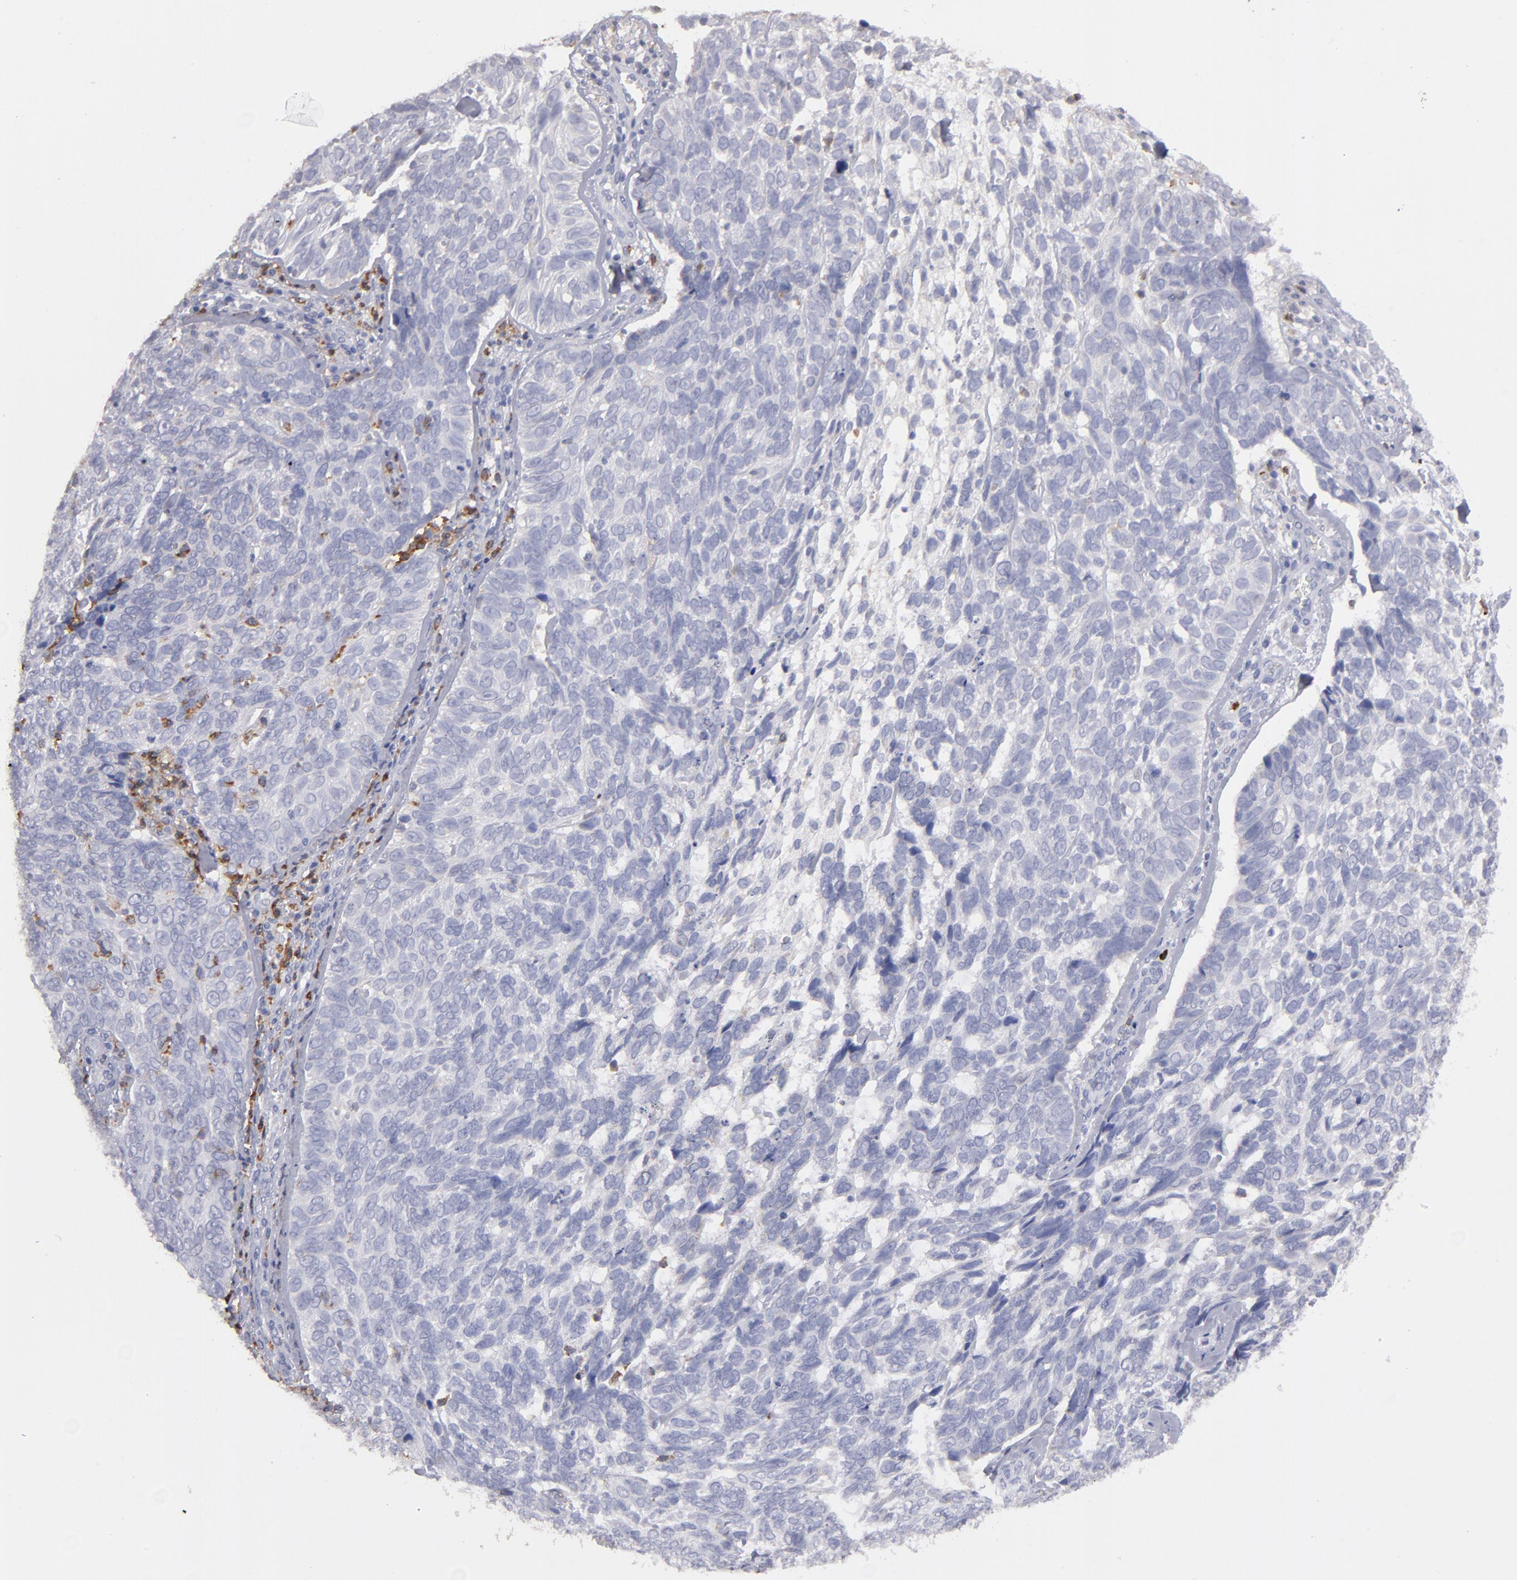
{"staining": {"intensity": "weak", "quantity": "<25%", "location": "cytoplasmic/membranous"}, "tissue": "skin cancer", "cell_type": "Tumor cells", "image_type": "cancer", "snomed": [{"axis": "morphology", "description": "Basal cell carcinoma"}, {"axis": "topography", "description": "Skin"}], "caption": "Tumor cells show no significant positivity in skin basal cell carcinoma.", "gene": "FGR", "patient": {"sex": "male", "age": 72}}